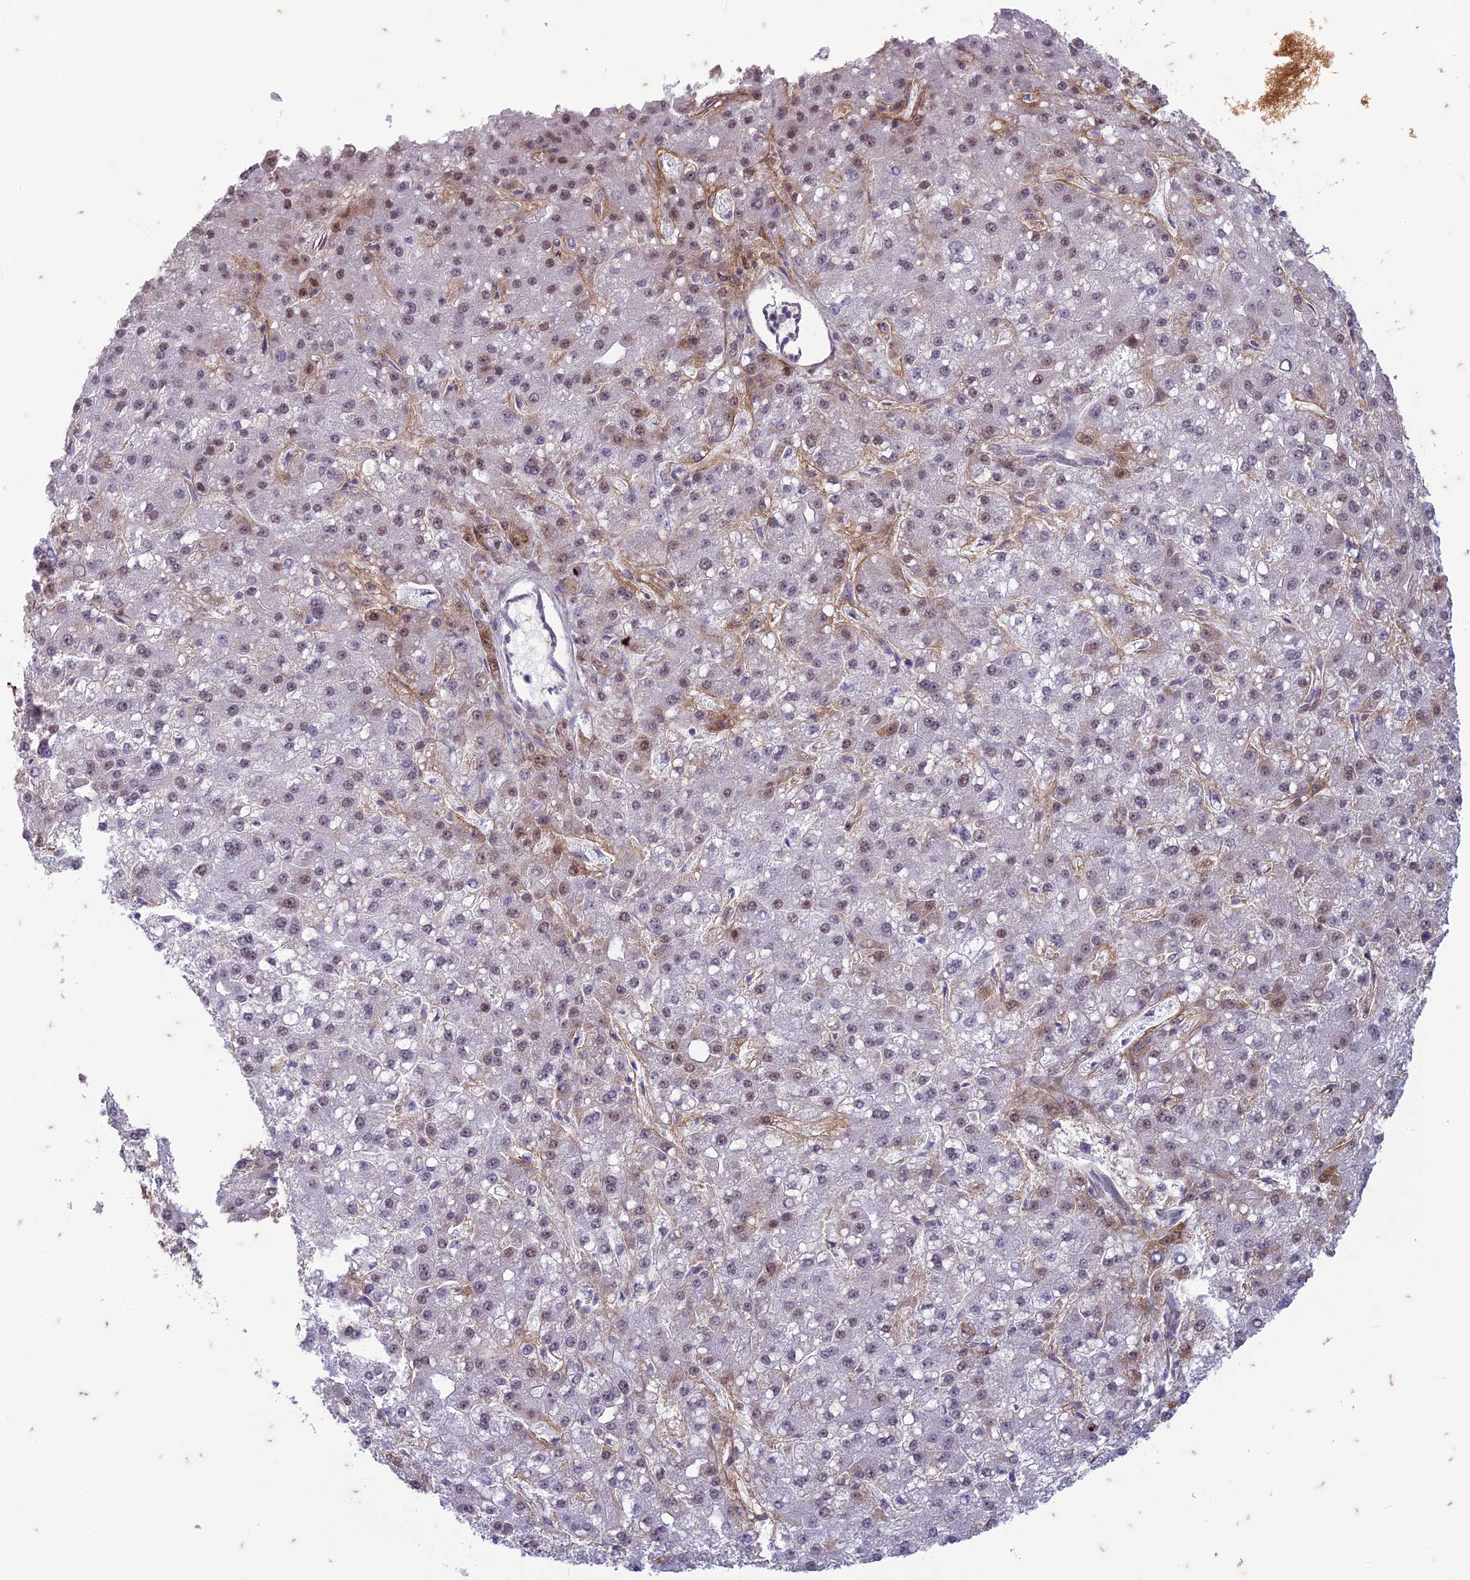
{"staining": {"intensity": "moderate", "quantity": "<25%", "location": "nuclear"}, "tissue": "liver cancer", "cell_type": "Tumor cells", "image_type": "cancer", "snomed": [{"axis": "morphology", "description": "Carcinoma, Hepatocellular, NOS"}, {"axis": "topography", "description": "Liver"}], "caption": "Immunohistochemistry (IHC) (DAB (3,3'-diaminobenzidine)) staining of liver cancer exhibits moderate nuclear protein staining in about <25% of tumor cells. The protein is shown in brown color, while the nuclei are stained blue.", "gene": "PABPN1L", "patient": {"sex": "male", "age": 67}}